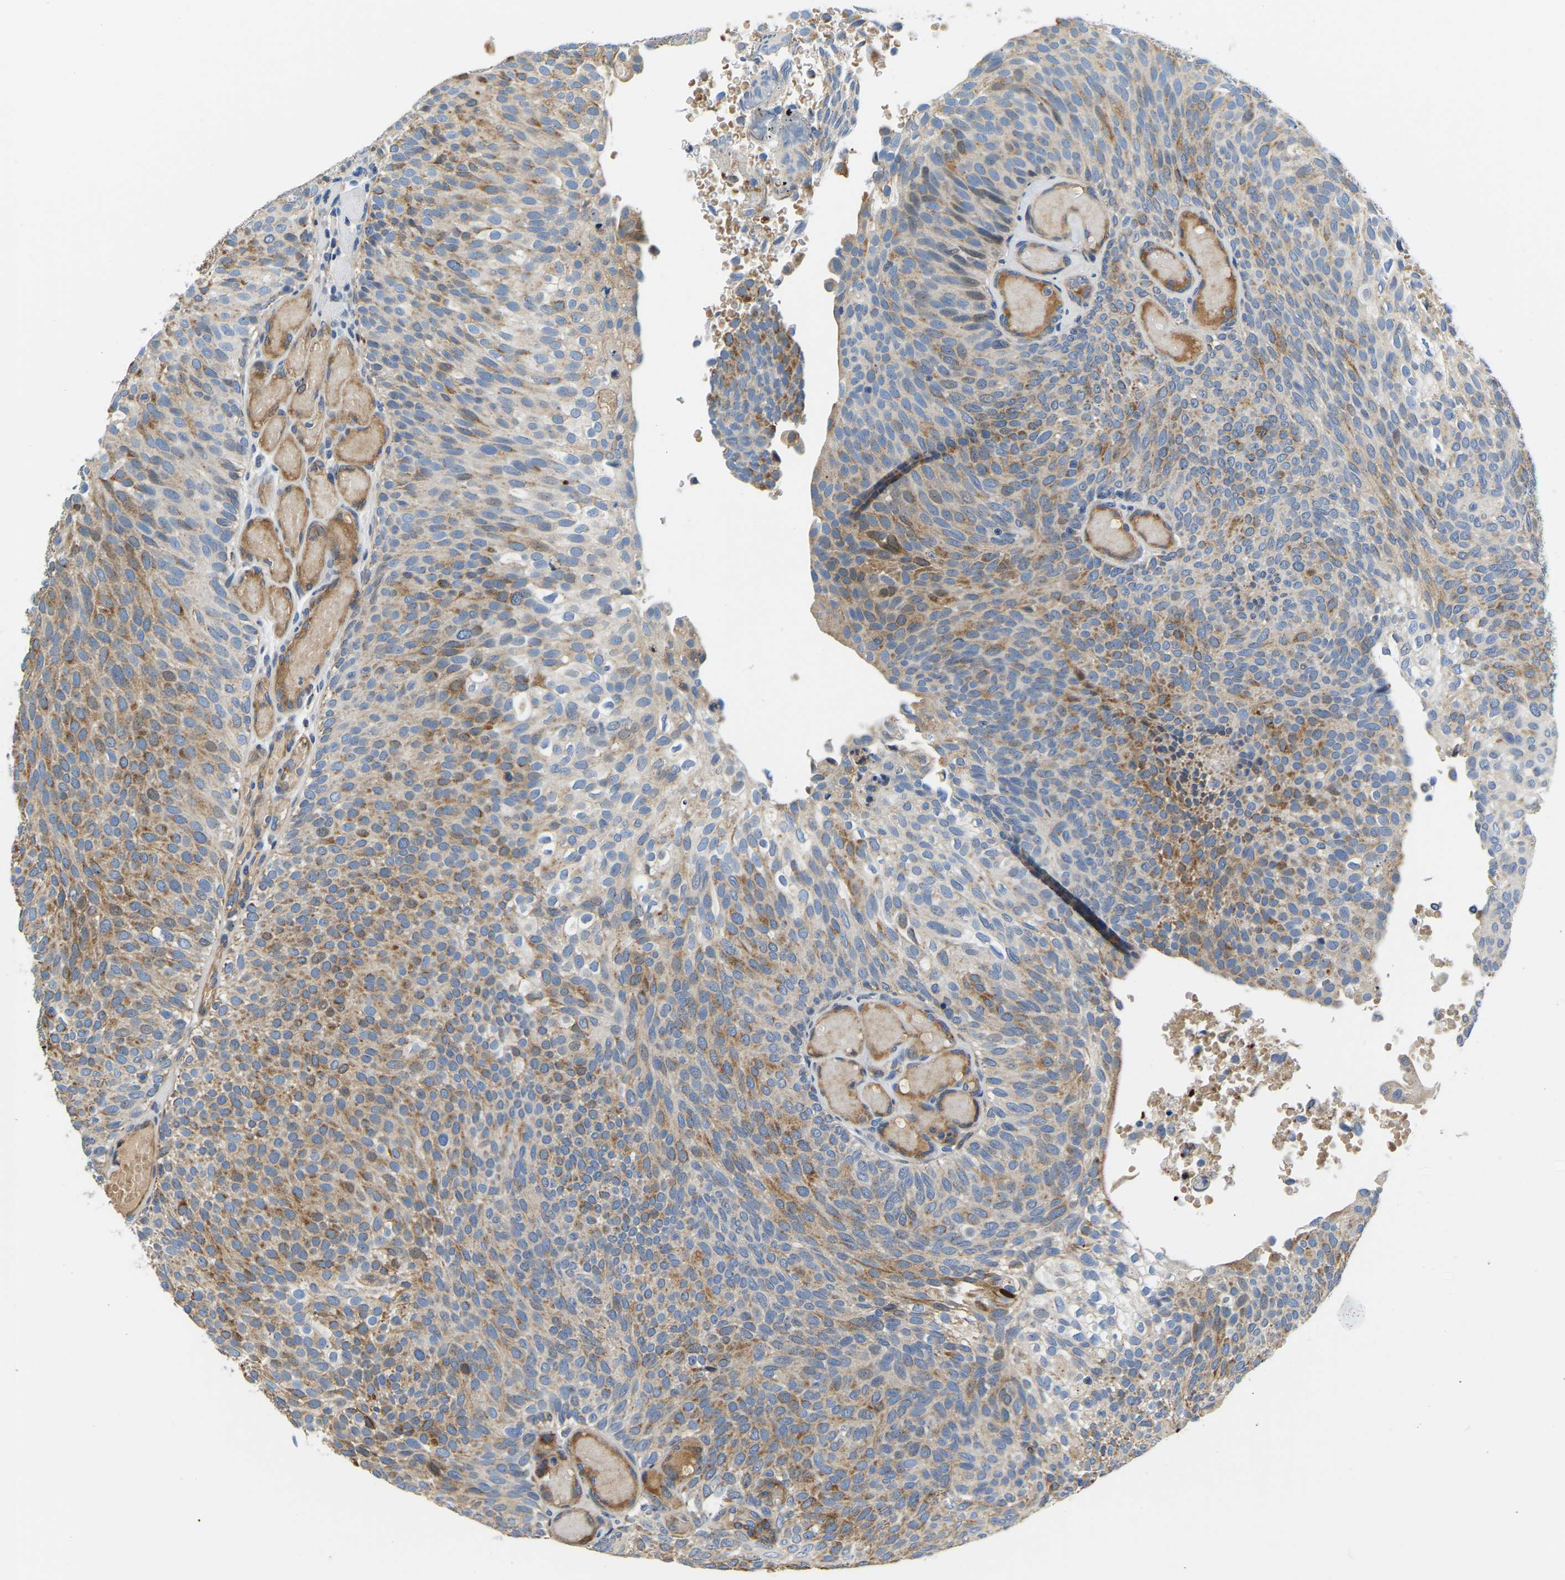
{"staining": {"intensity": "moderate", "quantity": "25%-75%", "location": "cytoplasmic/membranous"}, "tissue": "urothelial cancer", "cell_type": "Tumor cells", "image_type": "cancer", "snomed": [{"axis": "morphology", "description": "Urothelial carcinoma, Low grade"}, {"axis": "topography", "description": "Urinary bladder"}], "caption": "The immunohistochemical stain labels moderate cytoplasmic/membranous expression in tumor cells of urothelial cancer tissue.", "gene": "LIAS", "patient": {"sex": "male", "age": 78}}